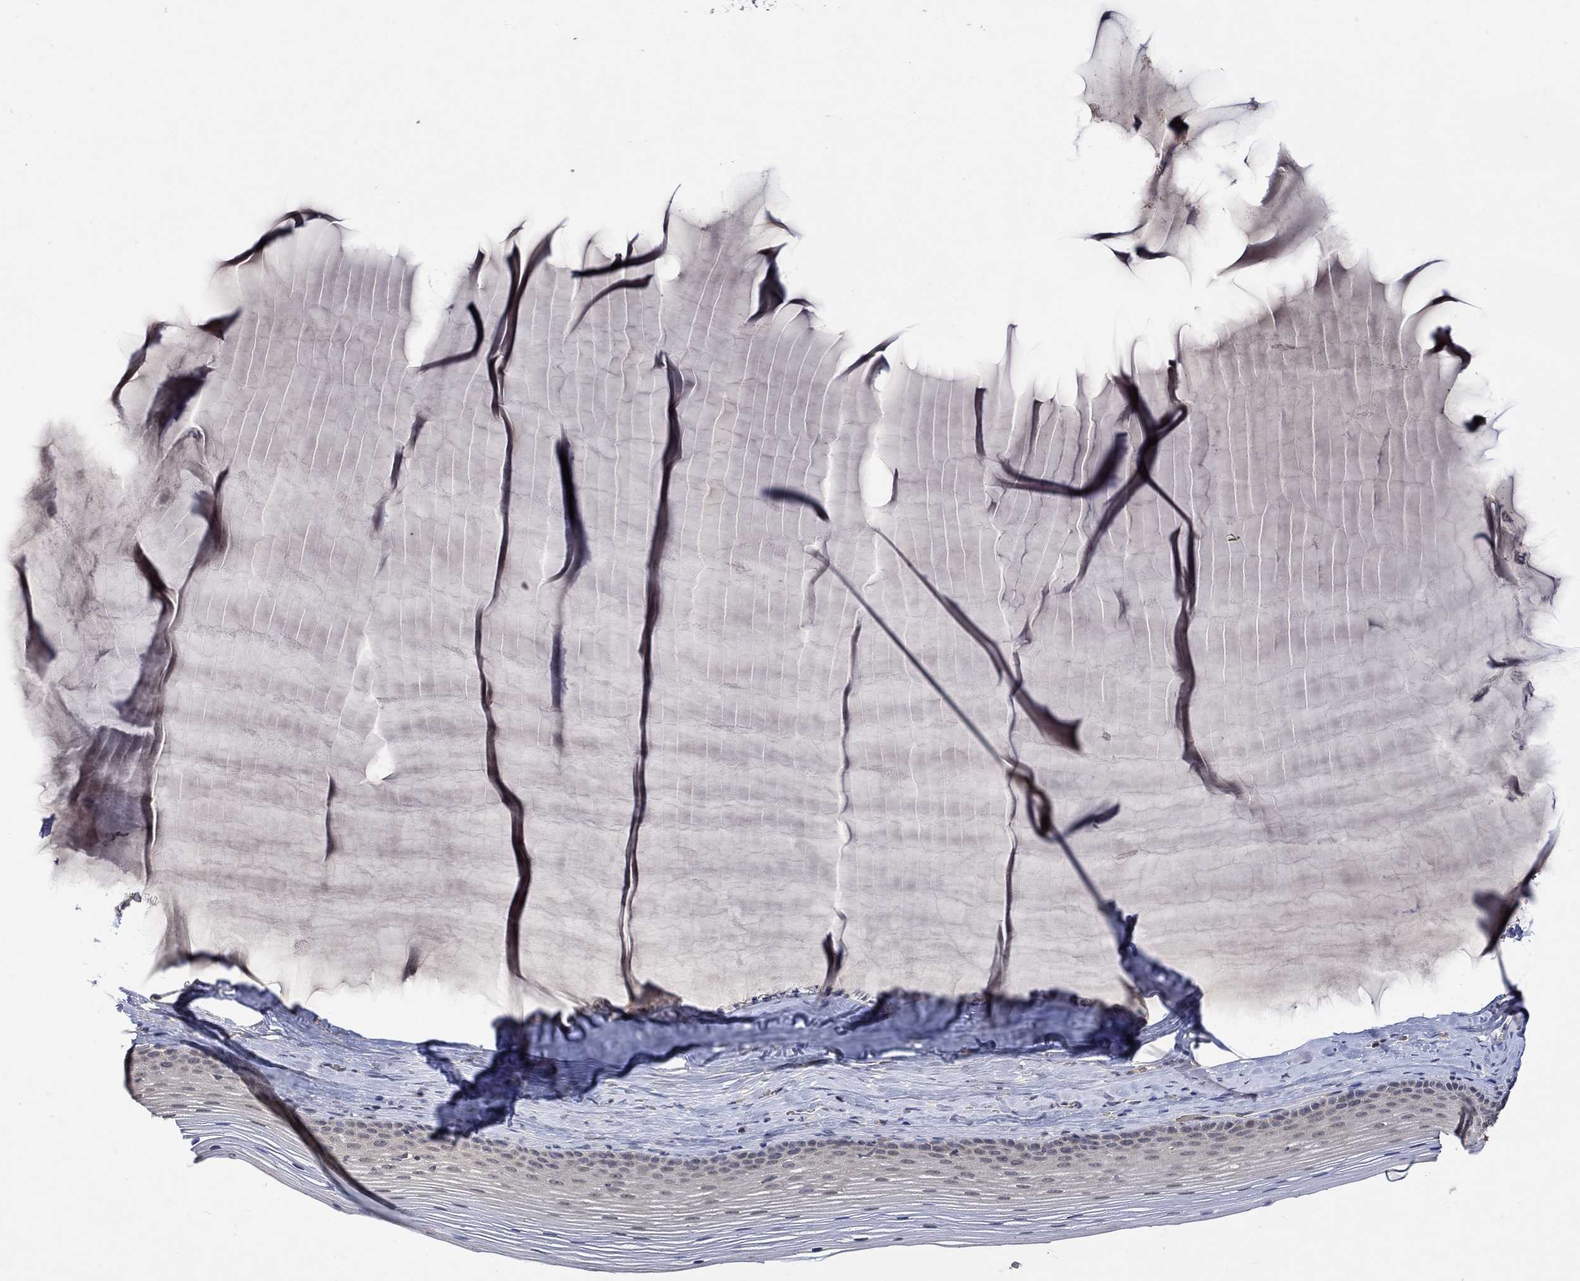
{"staining": {"intensity": "negative", "quantity": "none", "location": "none"}, "tissue": "cervix", "cell_type": "Glandular cells", "image_type": "normal", "snomed": [{"axis": "morphology", "description": "Normal tissue, NOS"}, {"axis": "topography", "description": "Cervix"}], "caption": "Immunohistochemistry photomicrograph of unremarkable cervix: cervix stained with DAB displays no significant protein staining in glandular cells.", "gene": "GRIN2D", "patient": {"sex": "female", "age": 40}}